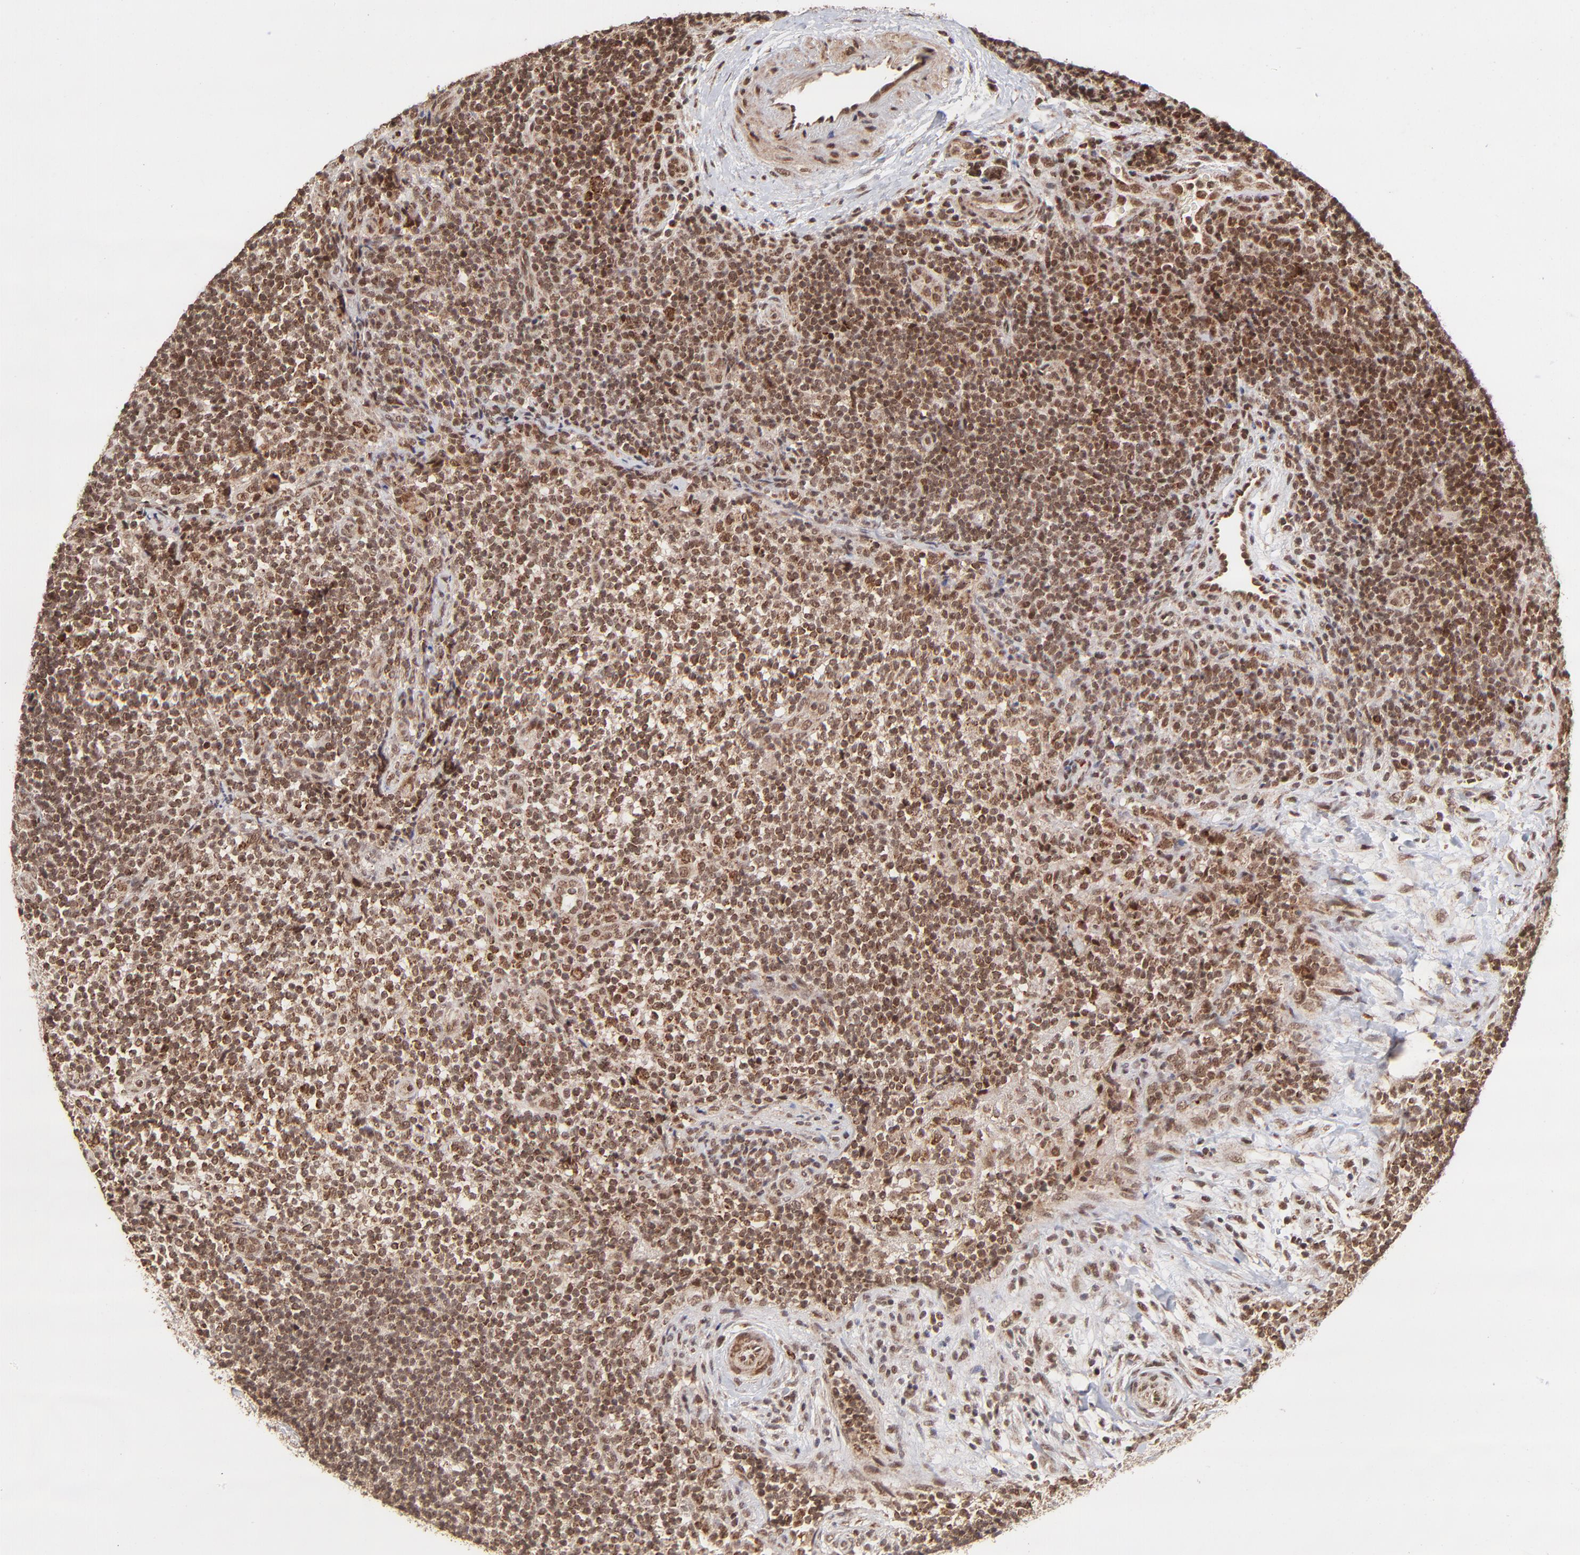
{"staining": {"intensity": "strong", "quantity": ">75%", "location": "cytoplasmic/membranous,nuclear"}, "tissue": "lymphoma", "cell_type": "Tumor cells", "image_type": "cancer", "snomed": [{"axis": "morphology", "description": "Malignant lymphoma, non-Hodgkin's type, Low grade"}, {"axis": "topography", "description": "Lymph node"}], "caption": "Immunohistochemistry (IHC) of lymphoma shows high levels of strong cytoplasmic/membranous and nuclear positivity in approximately >75% of tumor cells. (IHC, brightfield microscopy, high magnification).", "gene": "MED15", "patient": {"sex": "female", "age": 76}}